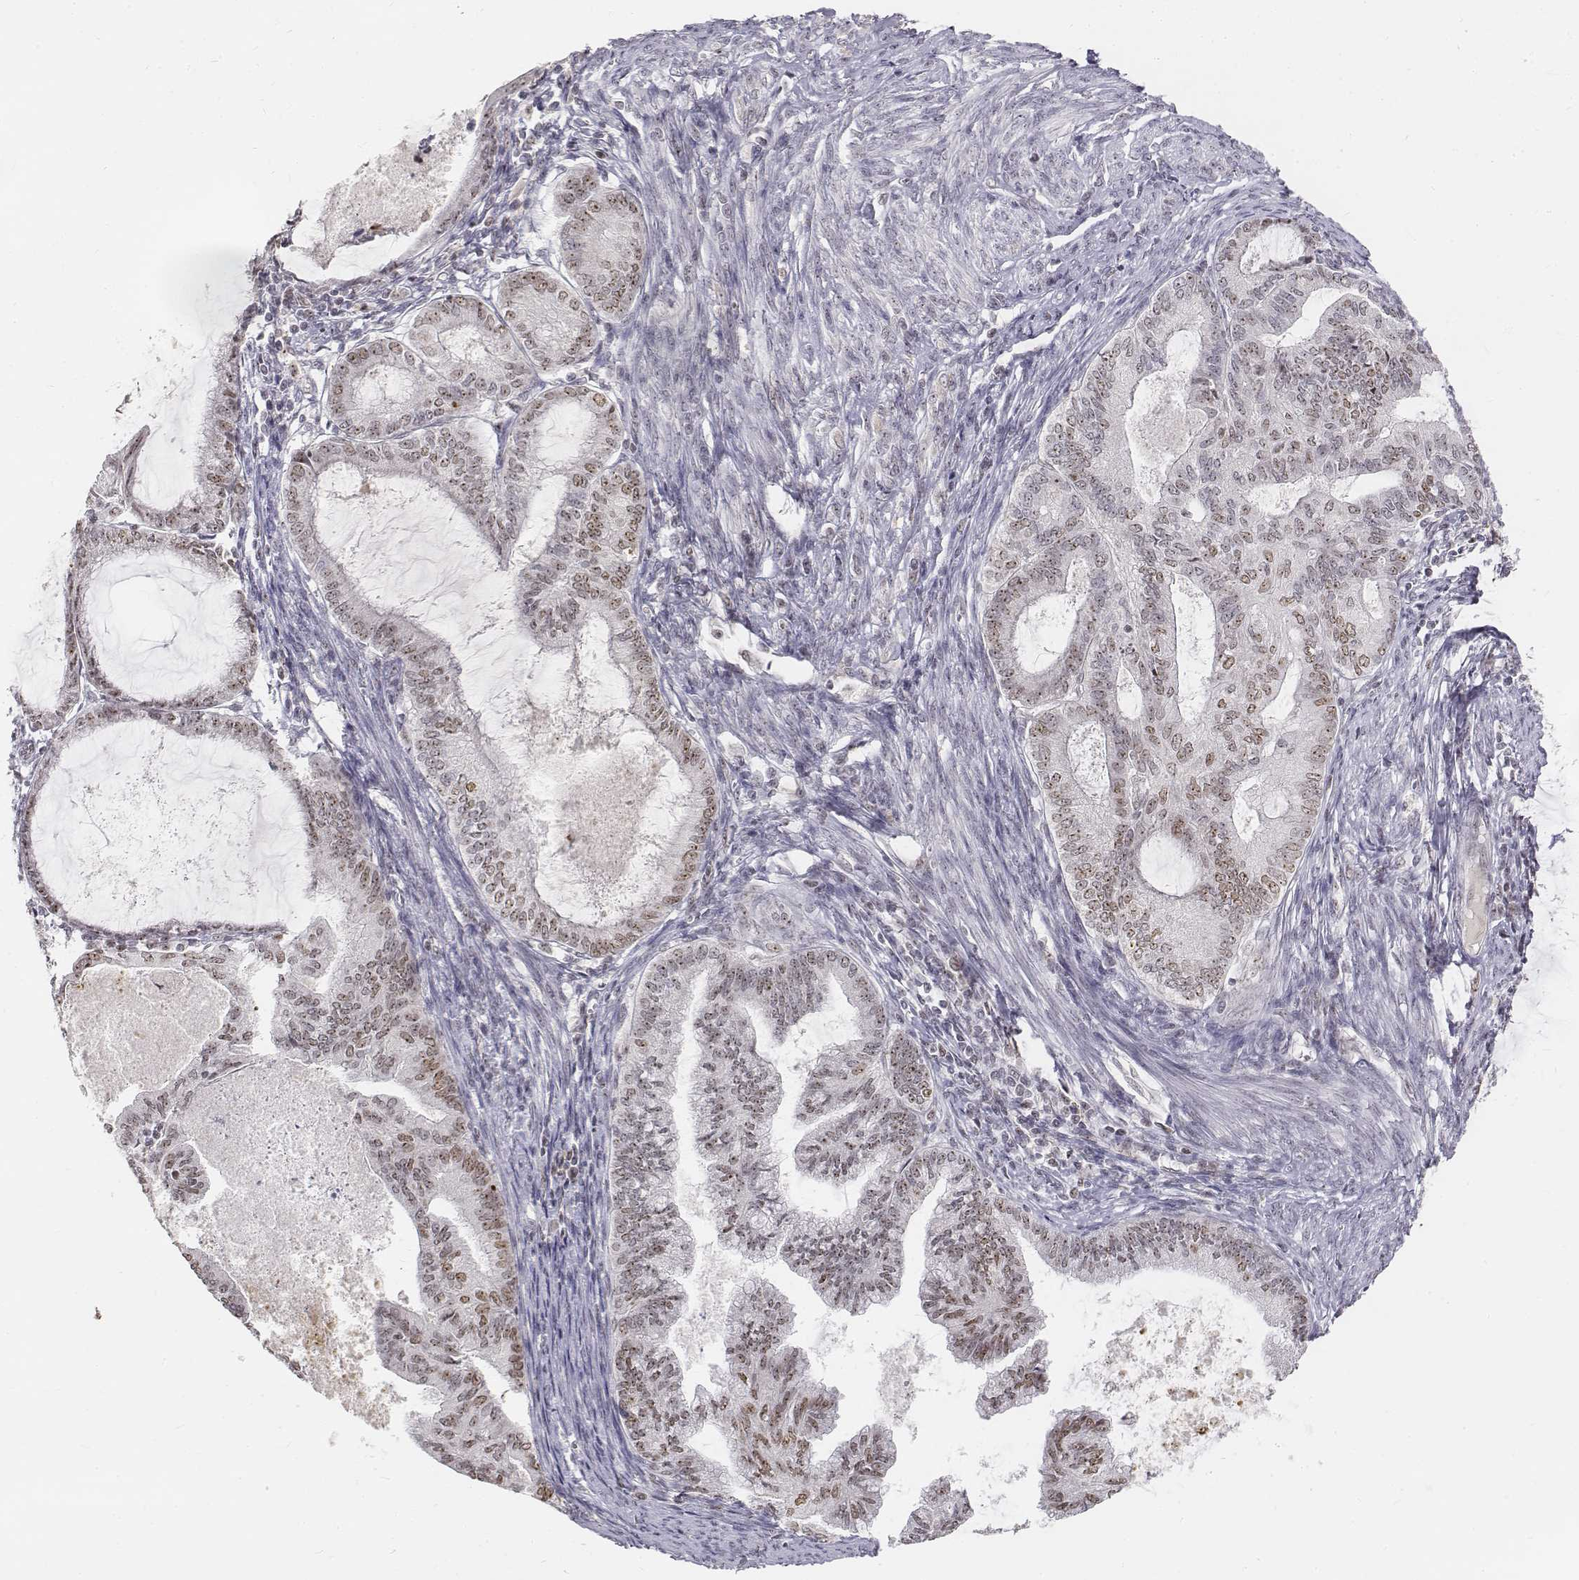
{"staining": {"intensity": "weak", "quantity": ">75%", "location": "nuclear"}, "tissue": "endometrial cancer", "cell_type": "Tumor cells", "image_type": "cancer", "snomed": [{"axis": "morphology", "description": "Adenocarcinoma, NOS"}, {"axis": "topography", "description": "Endometrium"}], "caption": "A brown stain labels weak nuclear staining of a protein in human endometrial adenocarcinoma tumor cells.", "gene": "PHF6", "patient": {"sex": "female", "age": 86}}